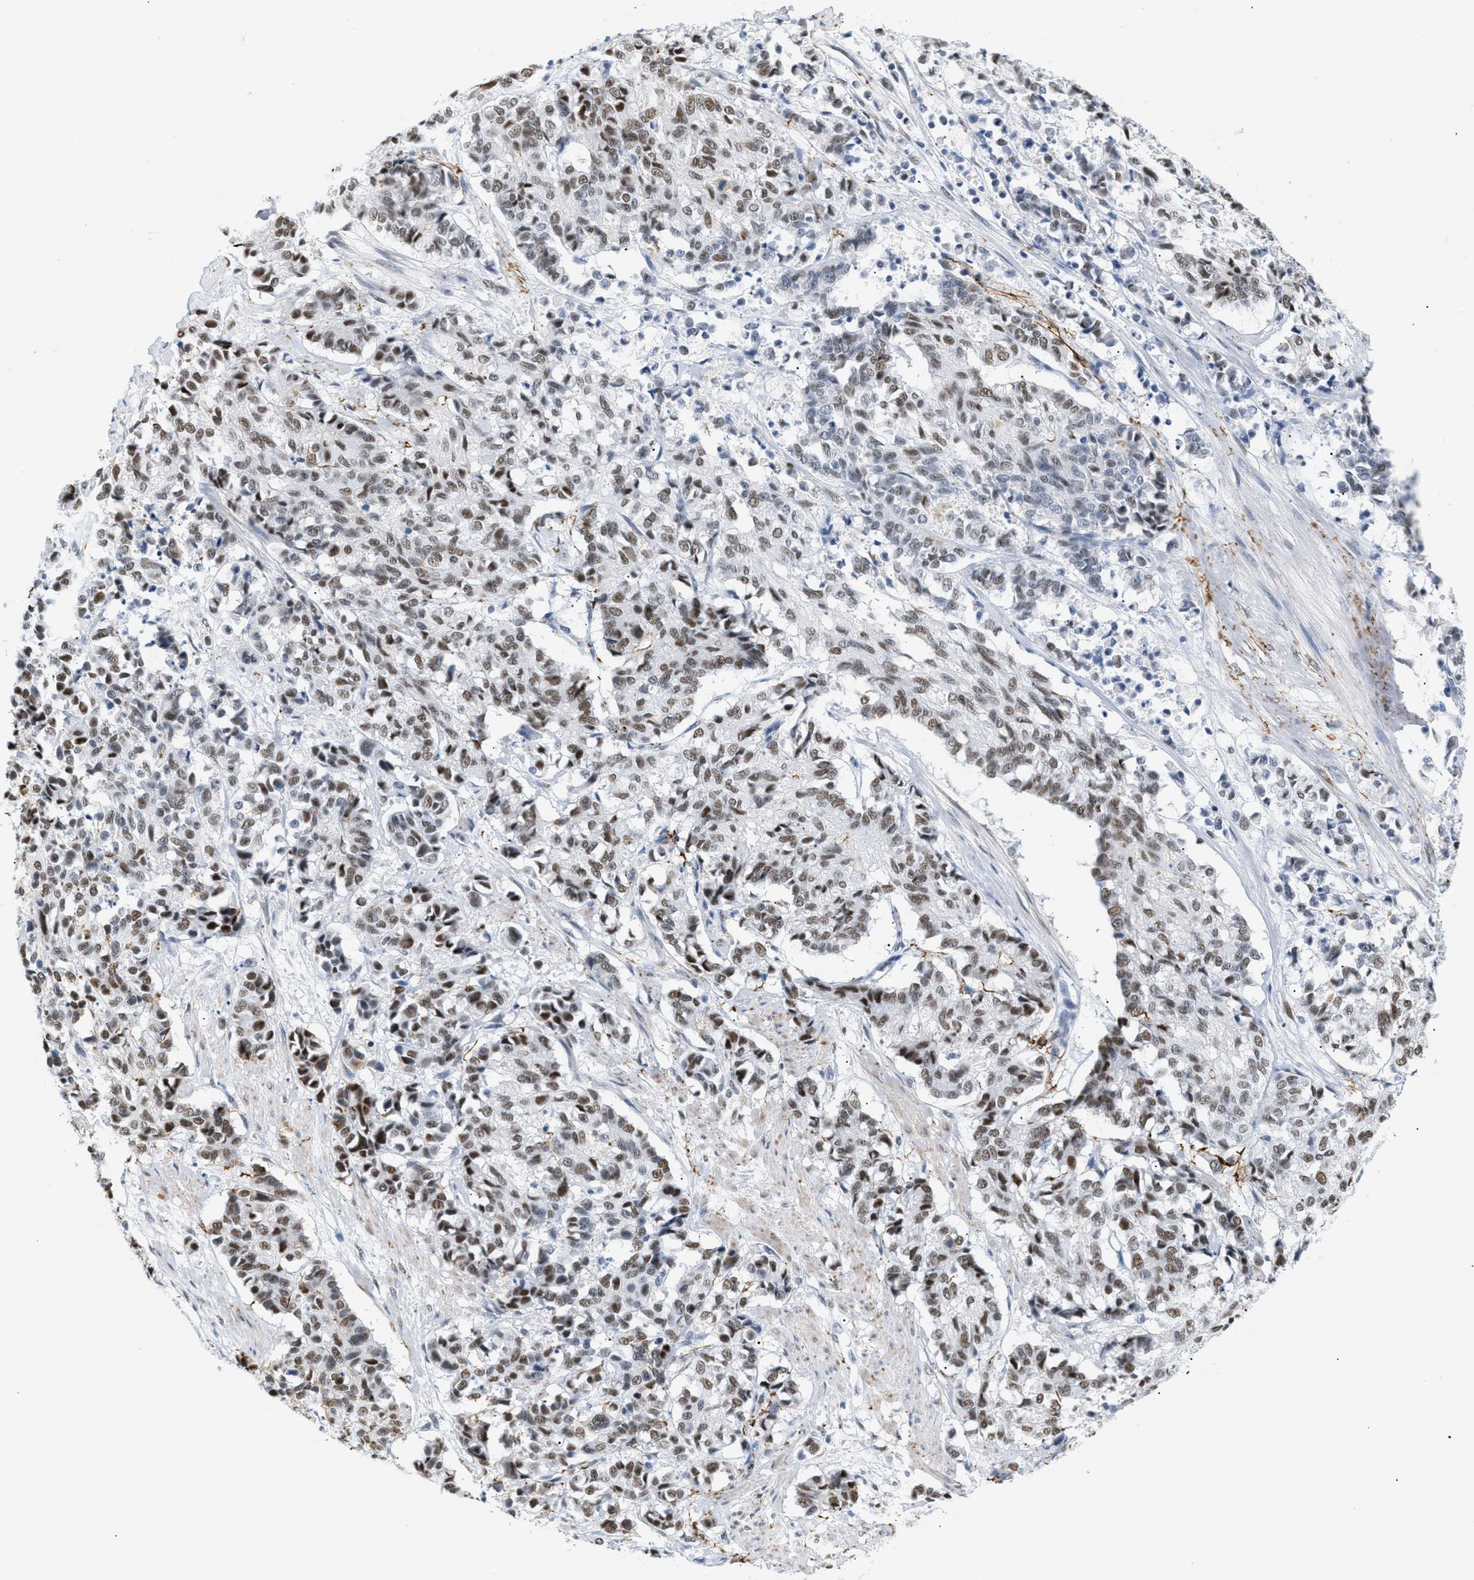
{"staining": {"intensity": "moderate", "quantity": ">75%", "location": "nuclear"}, "tissue": "cervical cancer", "cell_type": "Tumor cells", "image_type": "cancer", "snomed": [{"axis": "morphology", "description": "Squamous cell carcinoma, NOS"}, {"axis": "topography", "description": "Cervix"}], "caption": "Immunohistochemistry (DAB (3,3'-diaminobenzidine)) staining of cervical cancer reveals moderate nuclear protein positivity in about >75% of tumor cells. (IHC, brightfield microscopy, high magnification).", "gene": "ELN", "patient": {"sex": "female", "age": 35}}